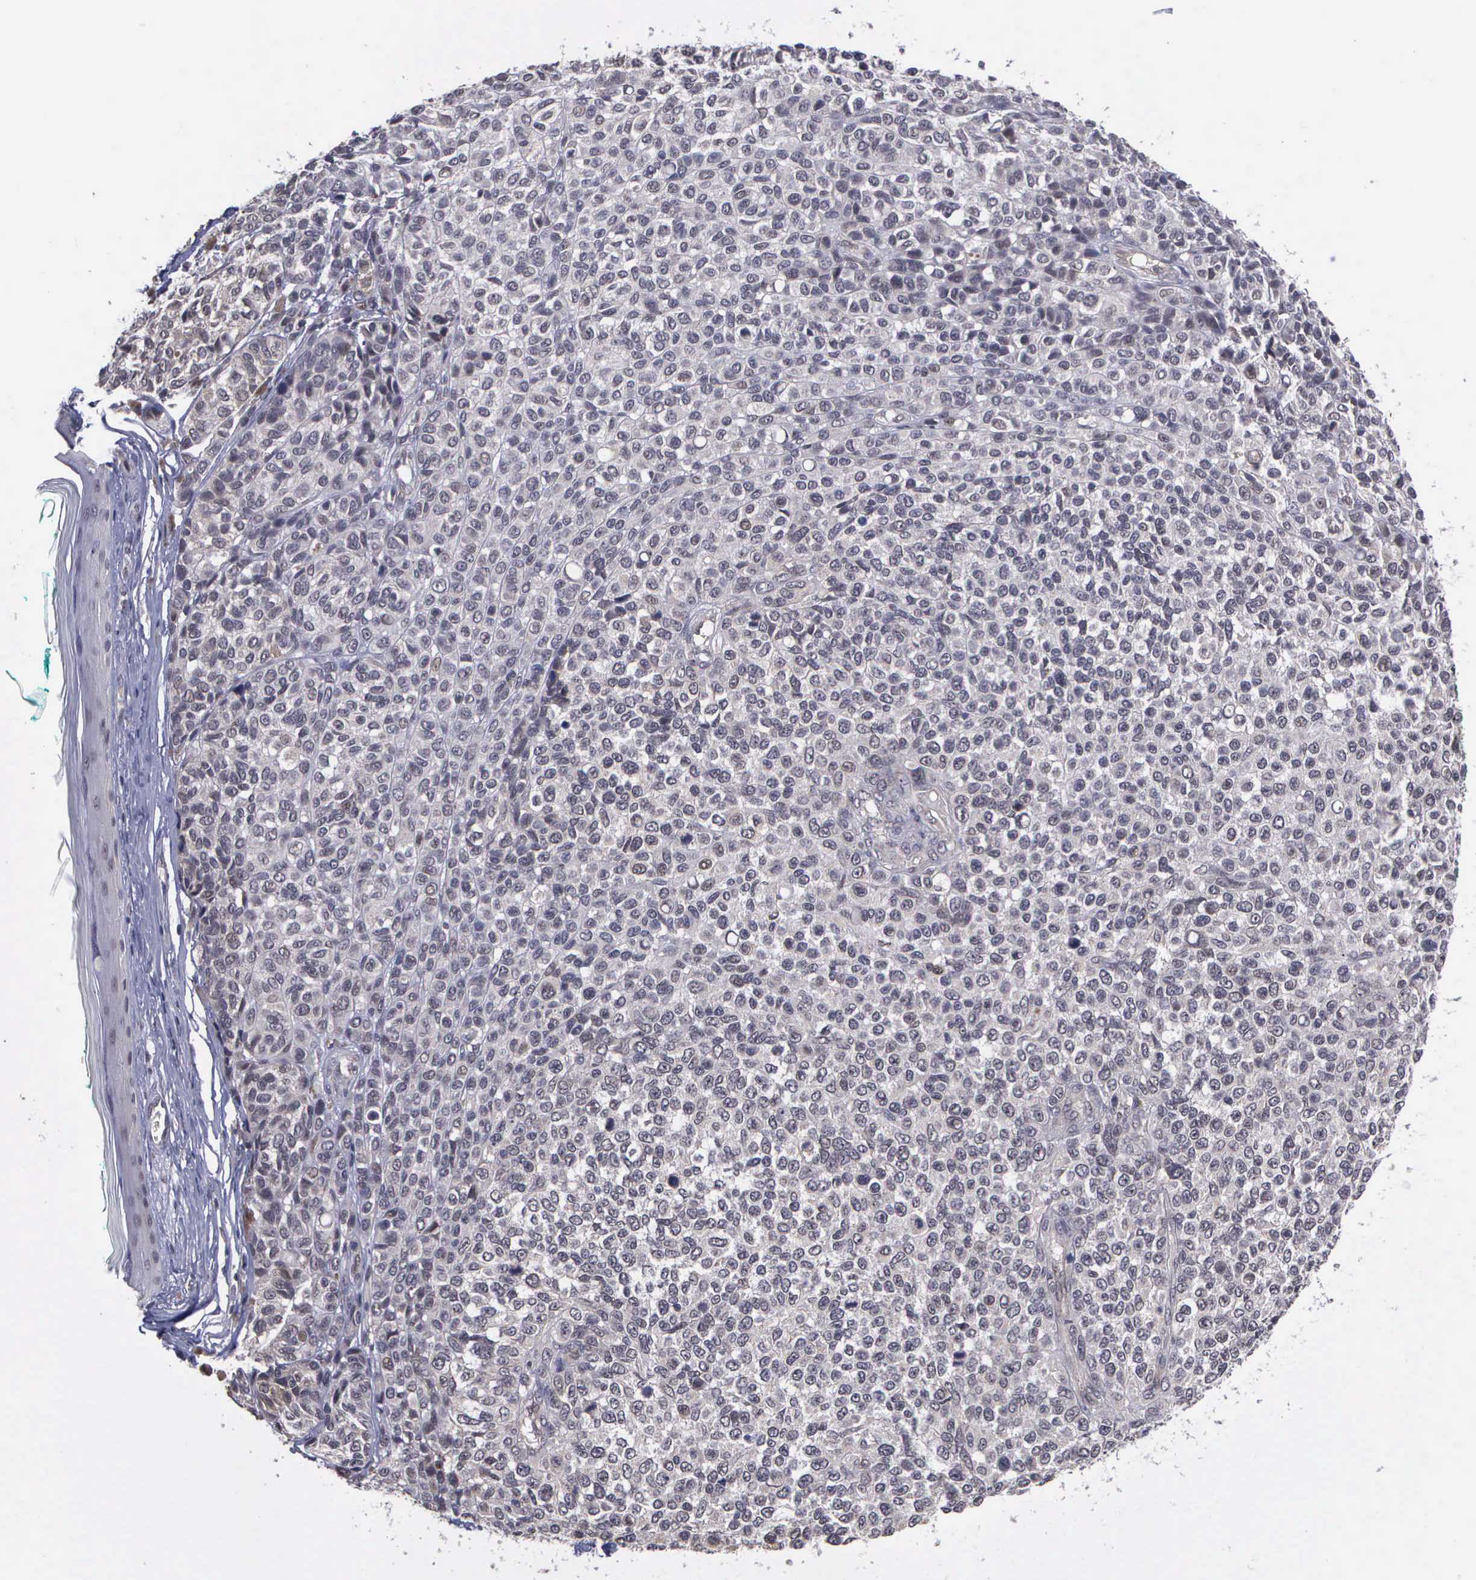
{"staining": {"intensity": "weak", "quantity": "<25%", "location": "cytoplasmic/membranous"}, "tissue": "melanoma", "cell_type": "Tumor cells", "image_type": "cancer", "snomed": [{"axis": "morphology", "description": "Malignant melanoma, NOS"}, {"axis": "topography", "description": "Skin"}], "caption": "The photomicrograph reveals no significant positivity in tumor cells of melanoma. (DAB (3,3'-diaminobenzidine) immunohistochemistry (IHC) with hematoxylin counter stain).", "gene": "MAP3K9", "patient": {"sex": "female", "age": 85}}